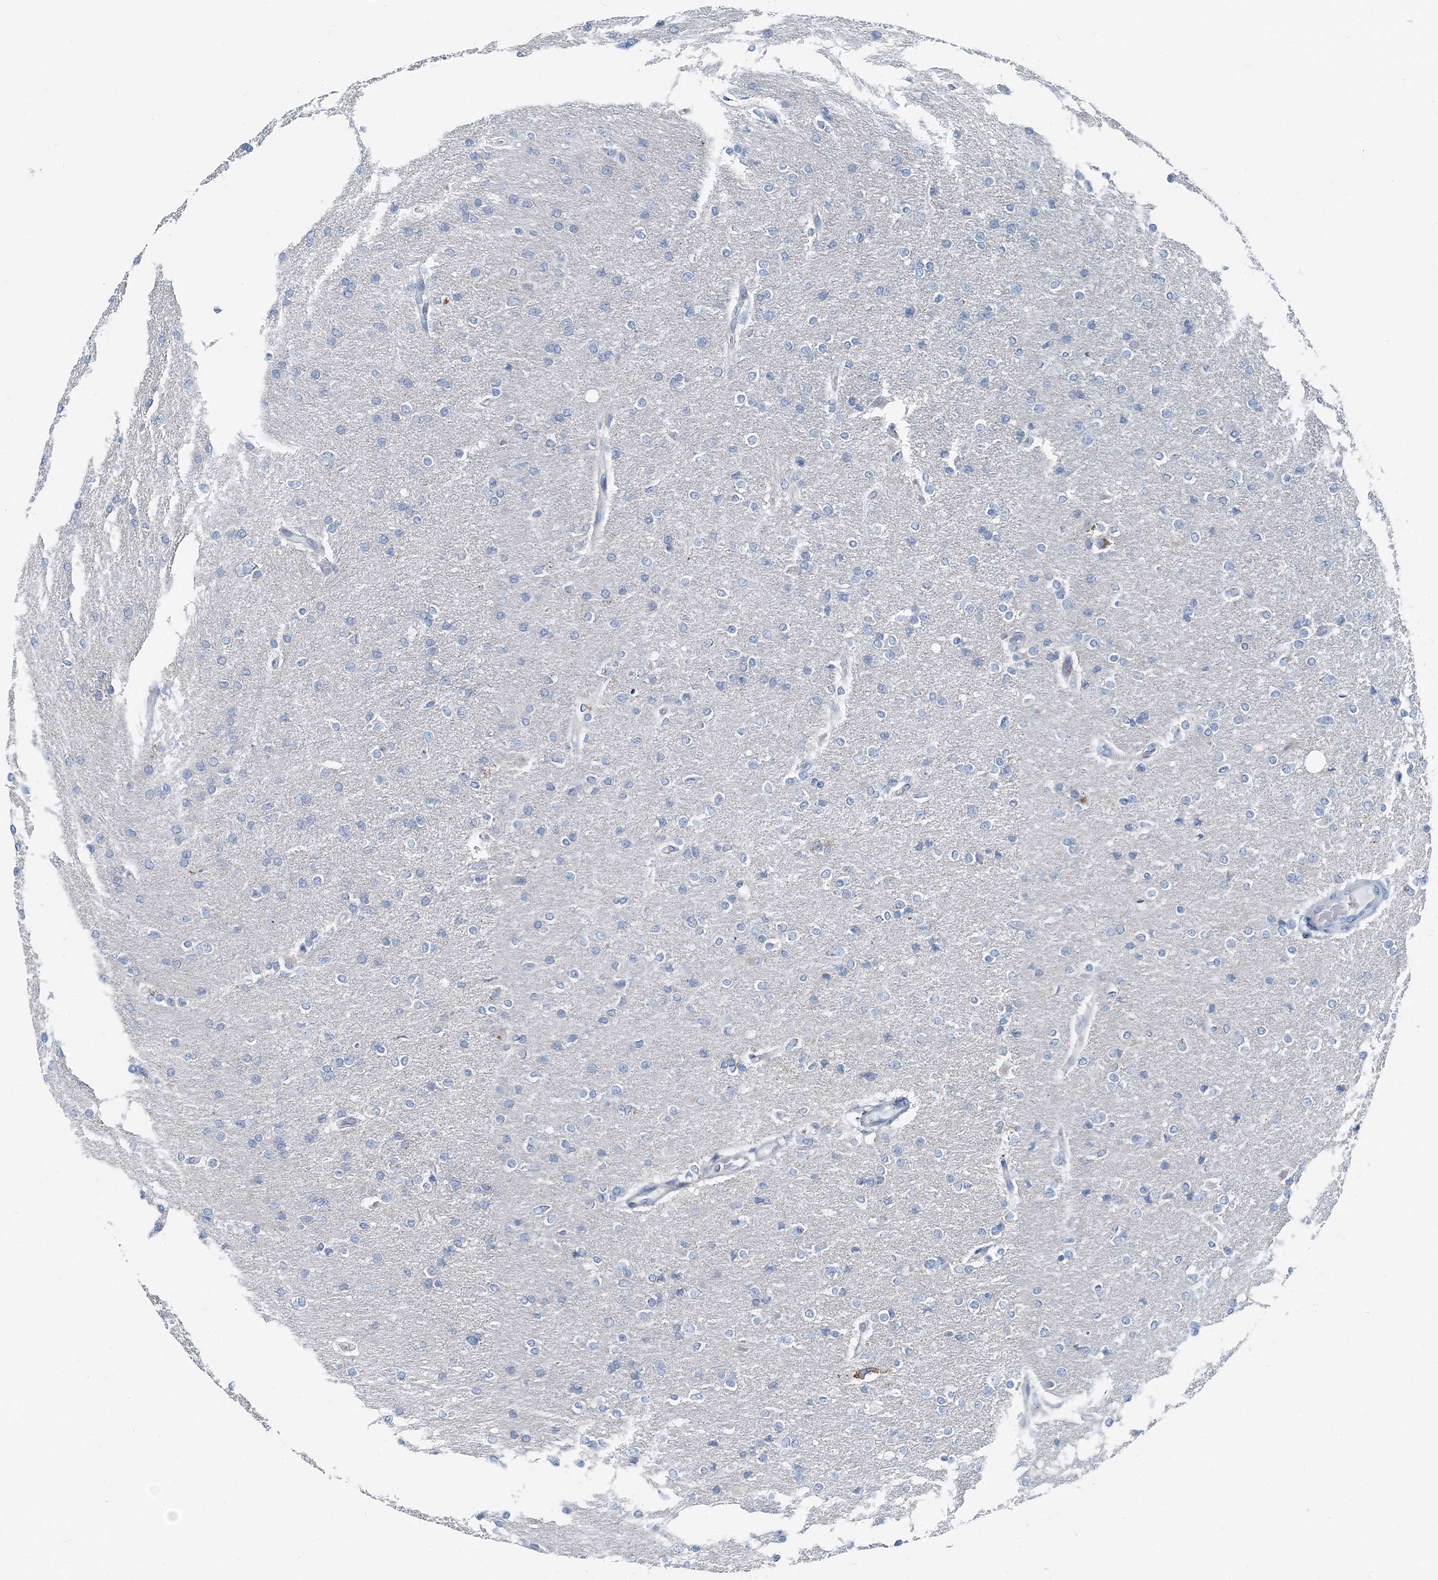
{"staining": {"intensity": "negative", "quantity": "none", "location": "none"}, "tissue": "glioma", "cell_type": "Tumor cells", "image_type": "cancer", "snomed": [{"axis": "morphology", "description": "Glioma, malignant, High grade"}, {"axis": "topography", "description": "Cerebral cortex"}], "caption": "A photomicrograph of malignant glioma (high-grade) stained for a protein demonstrates no brown staining in tumor cells.", "gene": "GABARAPL2", "patient": {"sex": "female", "age": 36}}